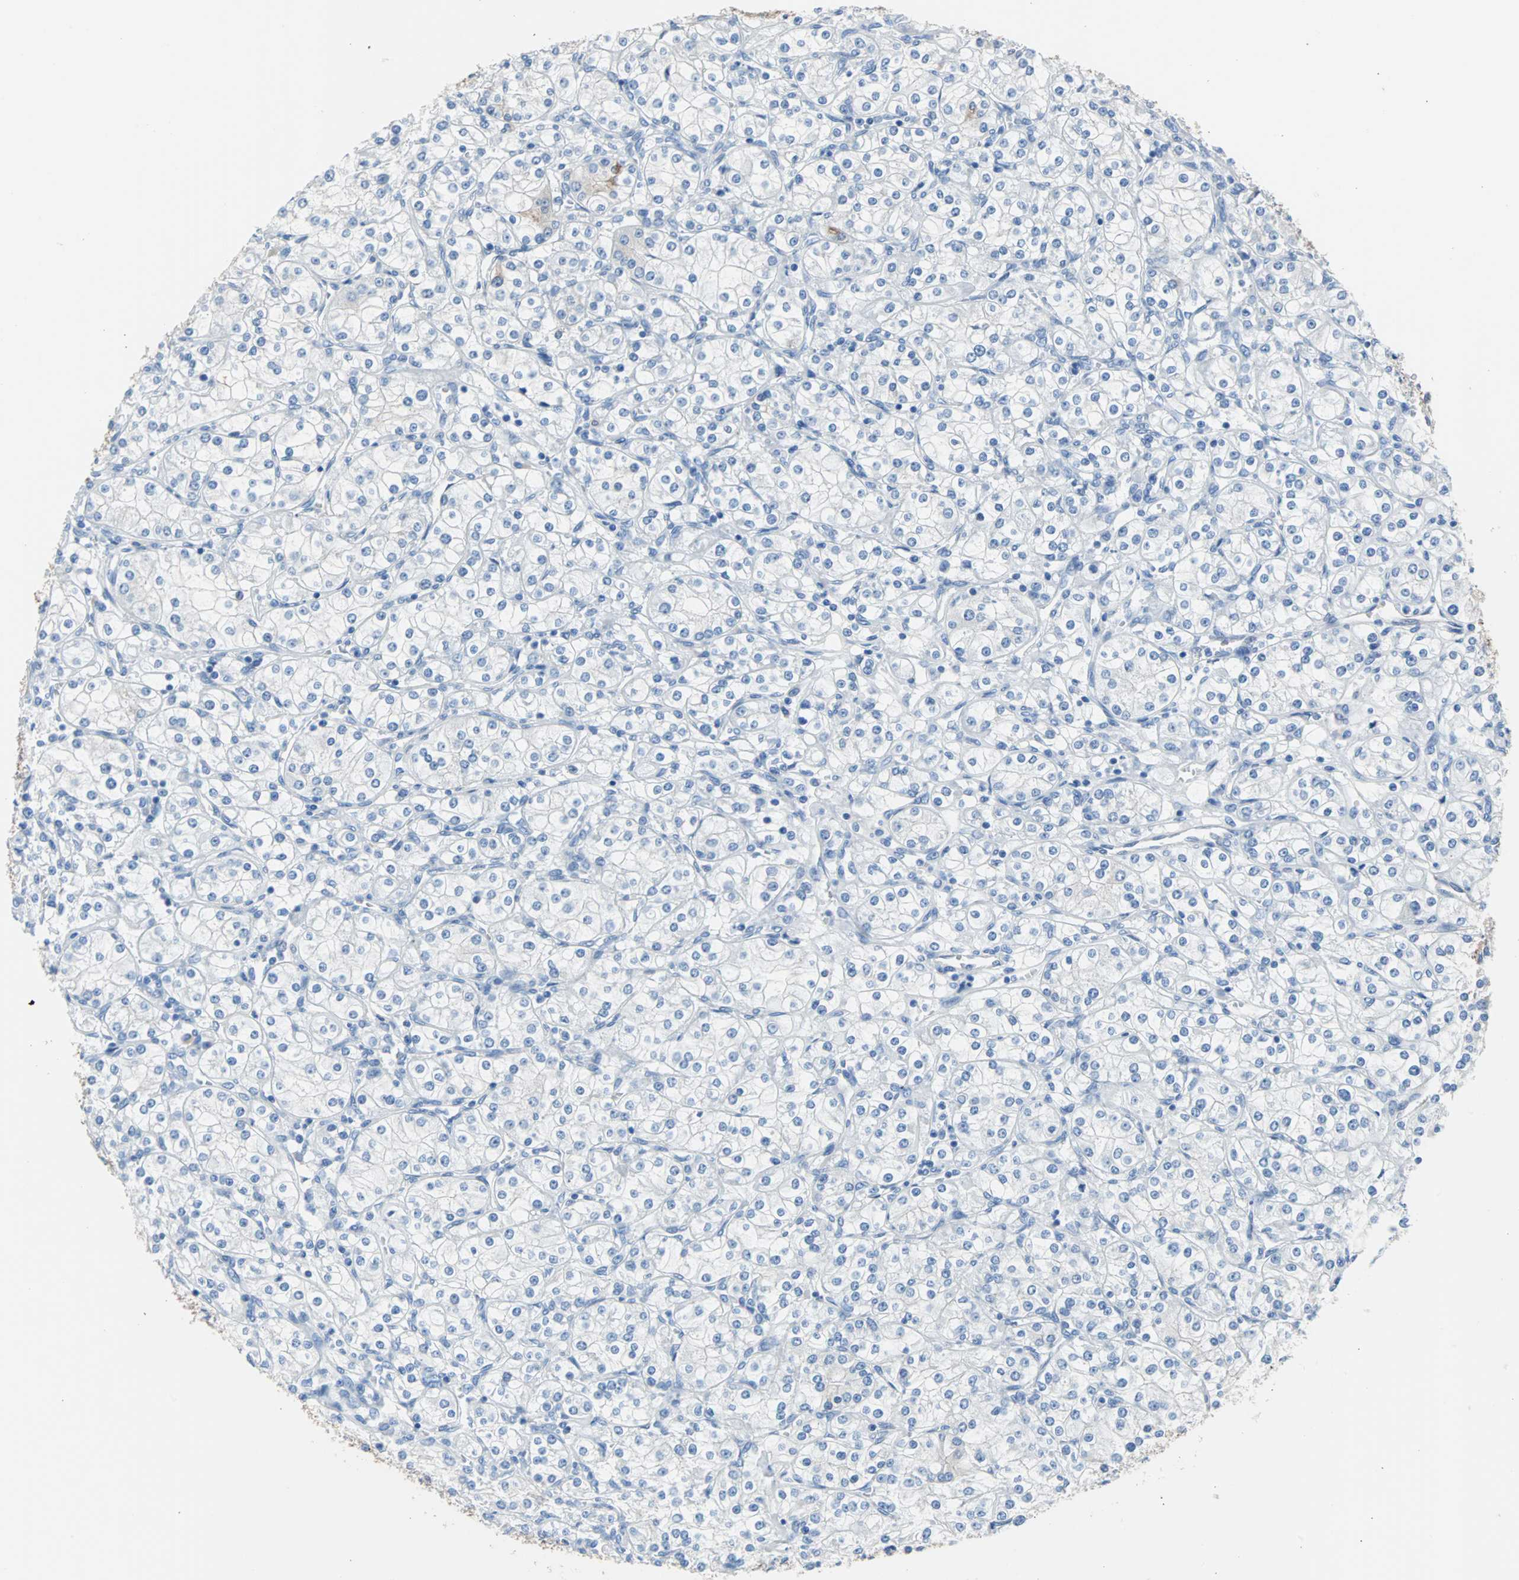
{"staining": {"intensity": "negative", "quantity": "none", "location": "none"}, "tissue": "renal cancer", "cell_type": "Tumor cells", "image_type": "cancer", "snomed": [{"axis": "morphology", "description": "Adenocarcinoma, NOS"}, {"axis": "topography", "description": "Kidney"}], "caption": "A histopathology image of human renal adenocarcinoma is negative for staining in tumor cells.", "gene": "KRT7", "patient": {"sex": "male", "age": 77}}